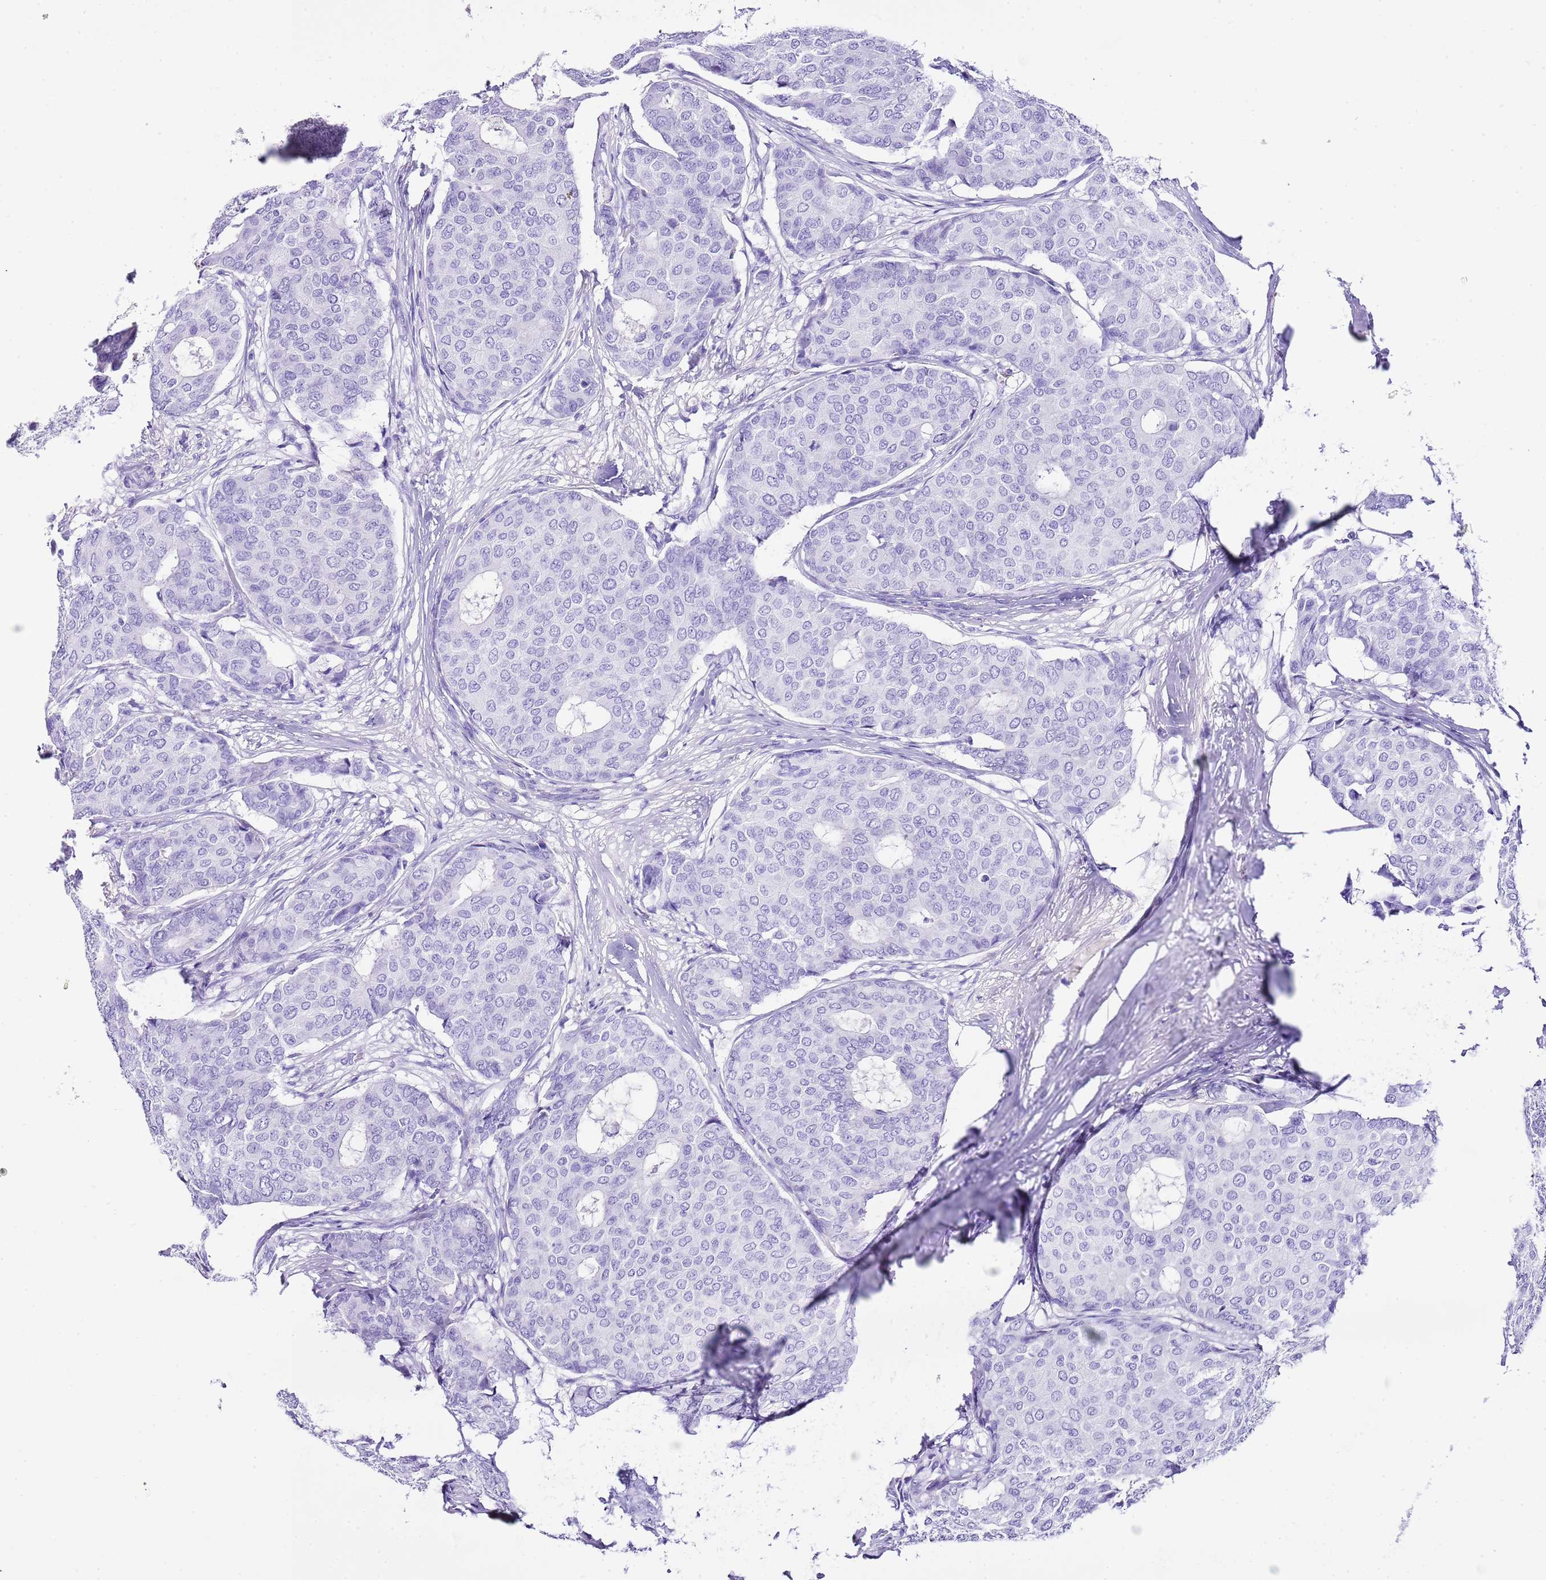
{"staining": {"intensity": "negative", "quantity": "none", "location": "none"}, "tissue": "breast cancer", "cell_type": "Tumor cells", "image_type": "cancer", "snomed": [{"axis": "morphology", "description": "Duct carcinoma"}, {"axis": "topography", "description": "Breast"}], "caption": "Image shows no protein positivity in tumor cells of breast cancer tissue. (DAB (3,3'-diaminobenzidine) immunohistochemistry visualized using brightfield microscopy, high magnification).", "gene": "KCNC1", "patient": {"sex": "female", "age": 75}}